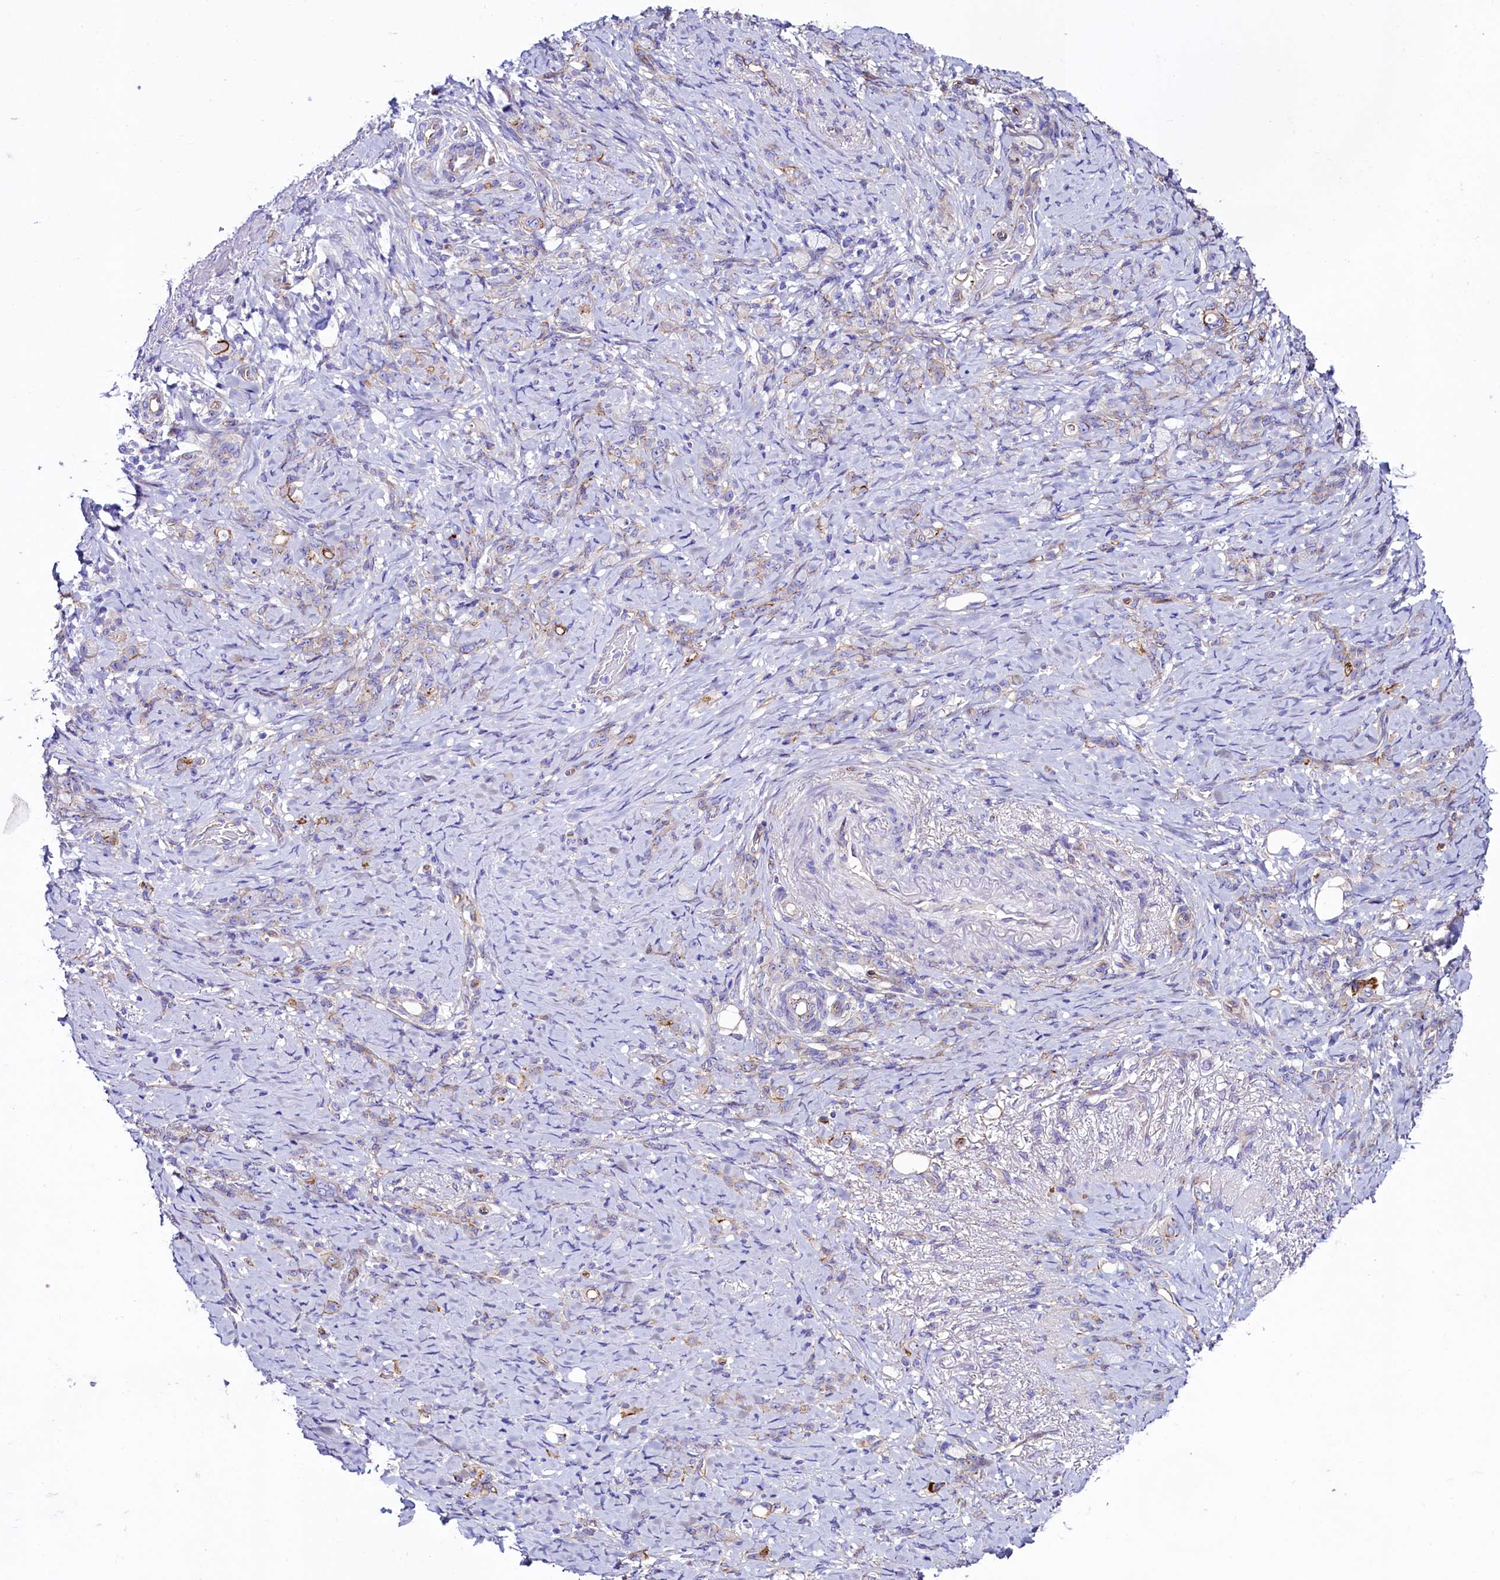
{"staining": {"intensity": "negative", "quantity": "none", "location": "none"}, "tissue": "stomach cancer", "cell_type": "Tumor cells", "image_type": "cancer", "snomed": [{"axis": "morphology", "description": "Adenocarcinoma, NOS"}, {"axis": "topography", "description": "Stomach"}], "caption": "Image shows no significant protein expression in tumor cells of stomach cancer.", "gene": "SLF1", "patient": {"sex": "female", "age": 79}}